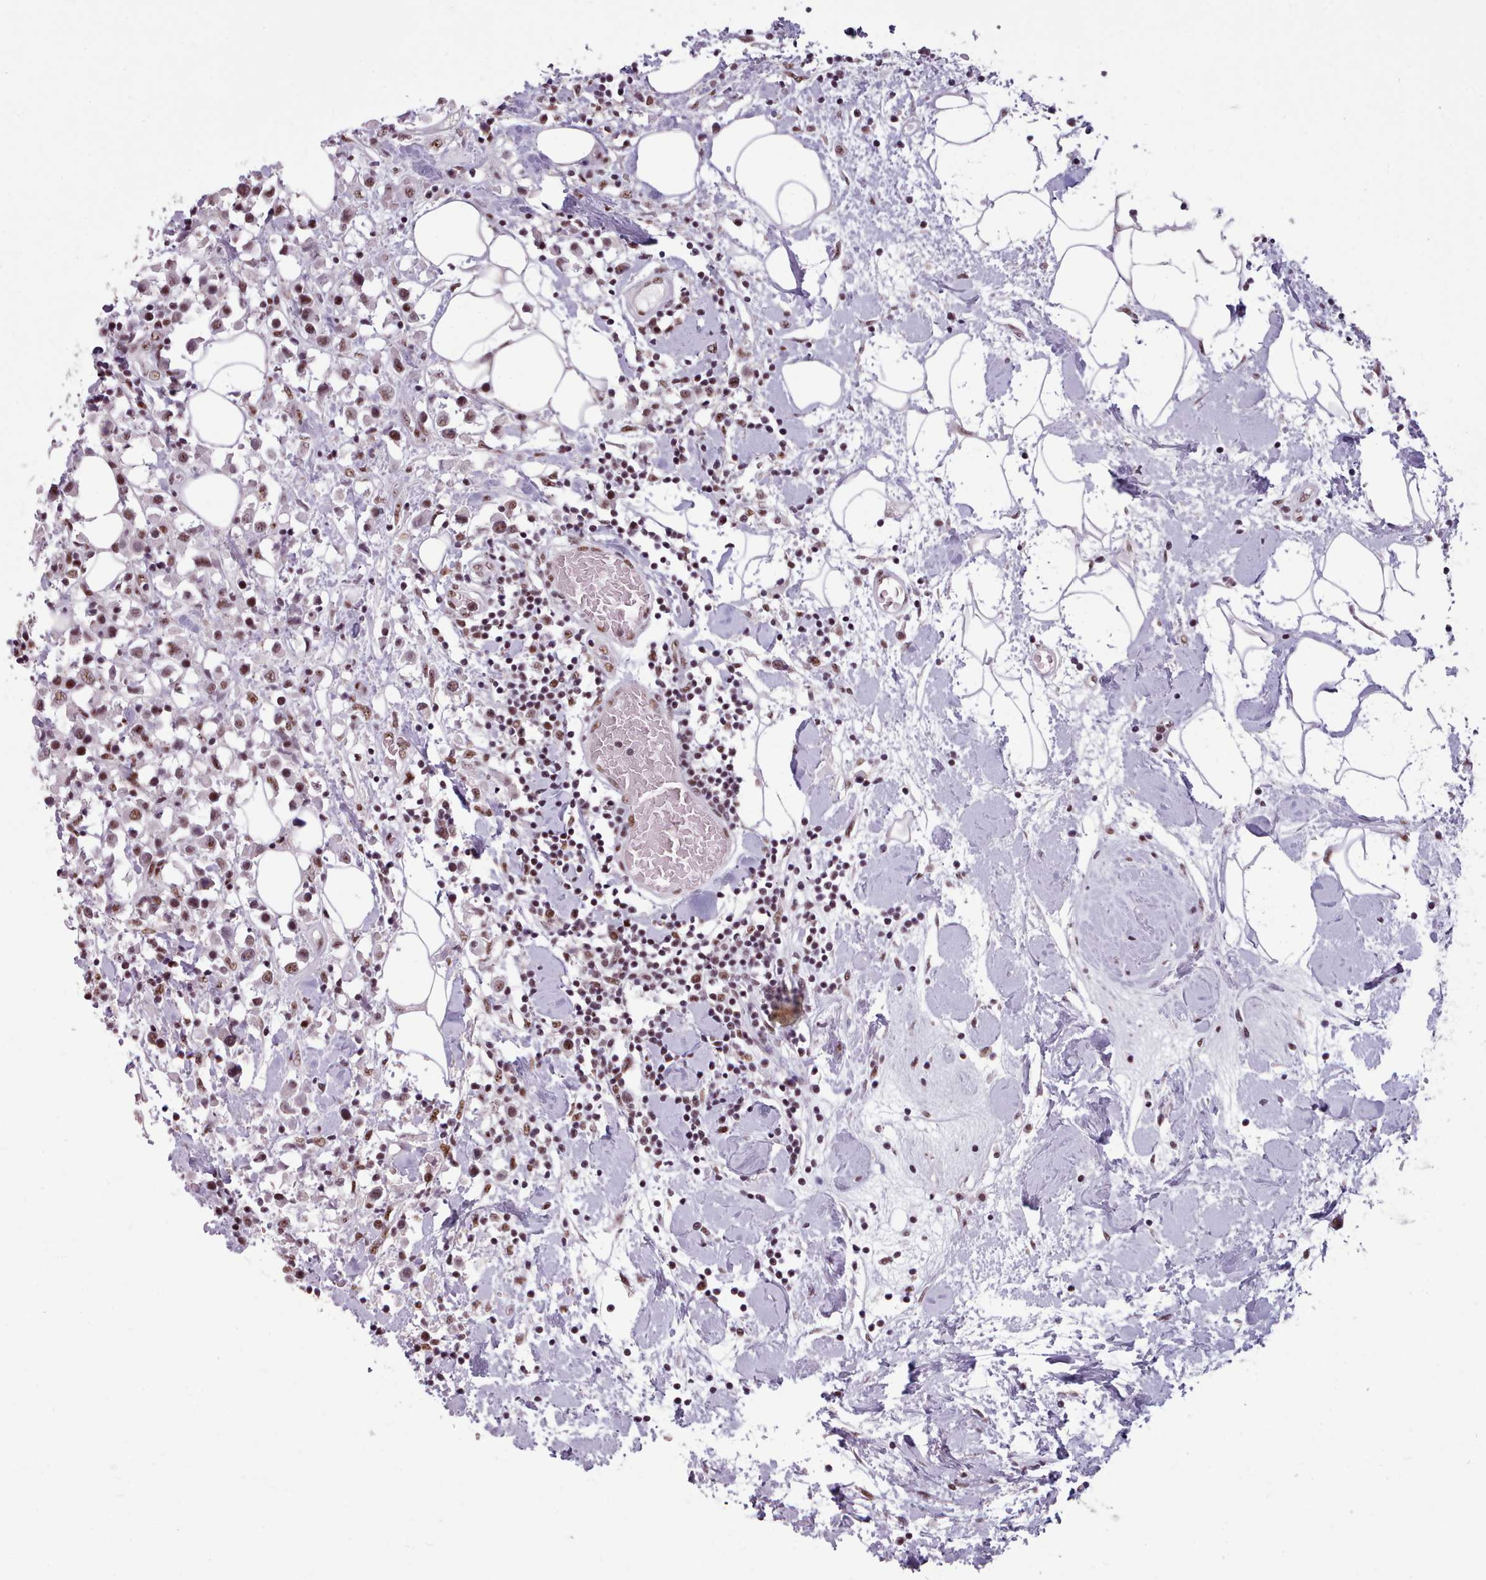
{"staining": {"intensity": "moderate", "quantity": ">75%", "location": "nuclear"}, "tissue": "breast cancer", "cell_type": "Tumor cells", "image_type": "cancer", "snomed": [{"axis": "morphology", "description": "Duct carcinoma"}, {"axis": "topography", "description": "Breast"}], "caption": "This is an image of IHC staining of invasive ductal carcinoma (breast), which shows moderate expression in the nuclear of tumor cells.", "gene": "SRRM1", "patient": {"sex": "female", "age": 61}}